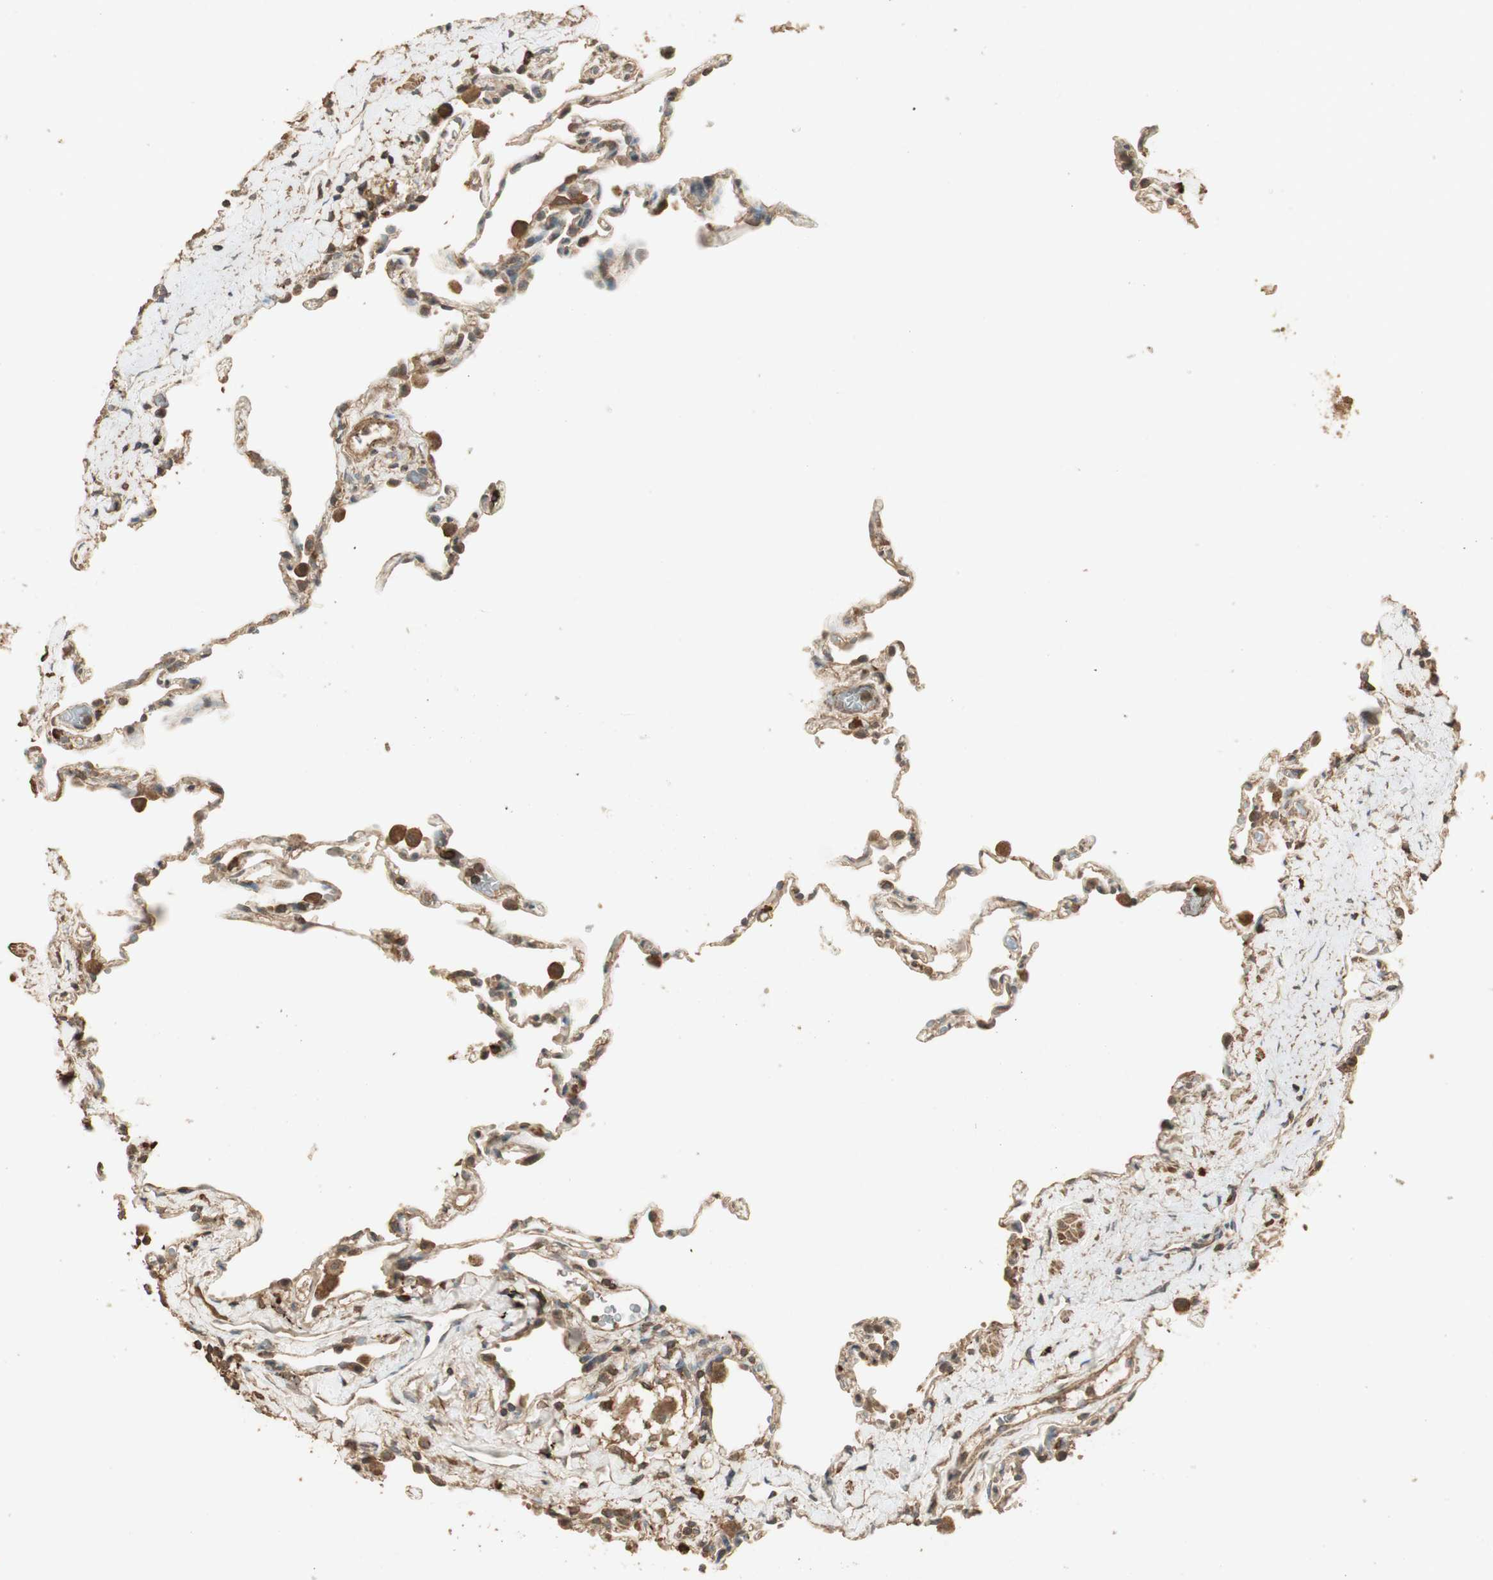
{"staining": {"intensity": "weak", "quantity": "25%-75%", "location": "cytoplasmic/membranous"}, "tissue": "lung", "cell_type": "Alveolar cells", "image_type": "normal", "snomed": [{"axis": "morphology", "description": "Normal tissue, NOS"}, {"axis": "topography", "description": "Lung"}], "caption": "Immunohistochemical staining of normal lung demonstrates low levels of weak cytoplasmic/membranous positivity in approximately 25%-75% of alveolar cells.", "gene": "USP2", "patient": {"sex": "male", "age": 59}}